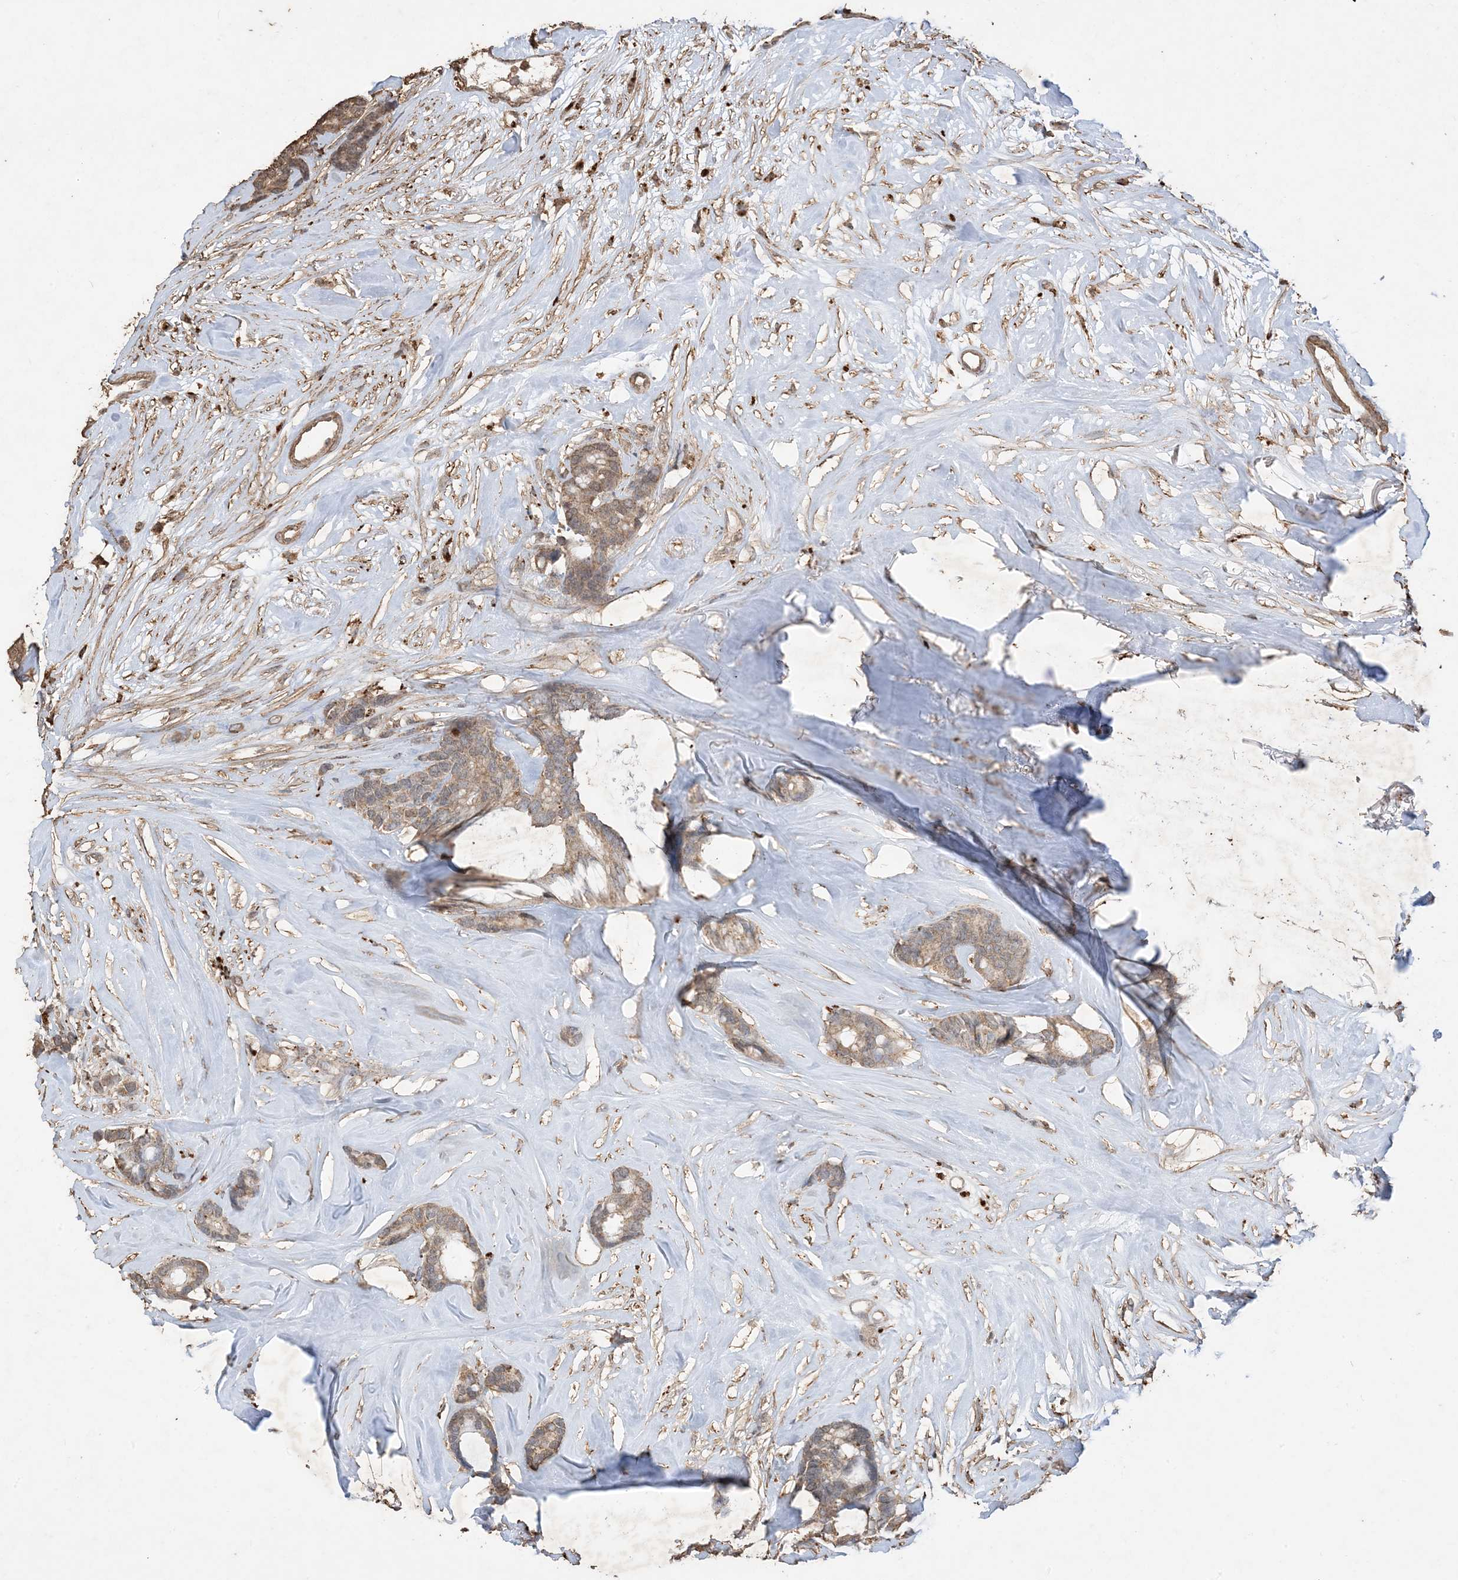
{"staining": {"intensity": "weak", "quantity": ">75%", "location": "cytoplasmic/membranous"}, "tissue": "breast cancer", "cell_type": "Tumor cells", "image_type": "cancer", "snomed": [{"axis": "morphology", "description": "Duct carcinoma"}, {"axis": "topography", "description": "Breast"}], "caption": "Immunohistochemistry staining of breast cancer, which displays low levels of weak cytoplasmic/membranous expression in approximately >75% of tumor cells indicating weak cytoplasmic/membranous protein expression. The staining was performed using DAB (brown) for protein detection and nuclei were counterstained in hematoxylin (blue).", "gene": "HPS4", "patient": {"sex": "female", "age": 87}}